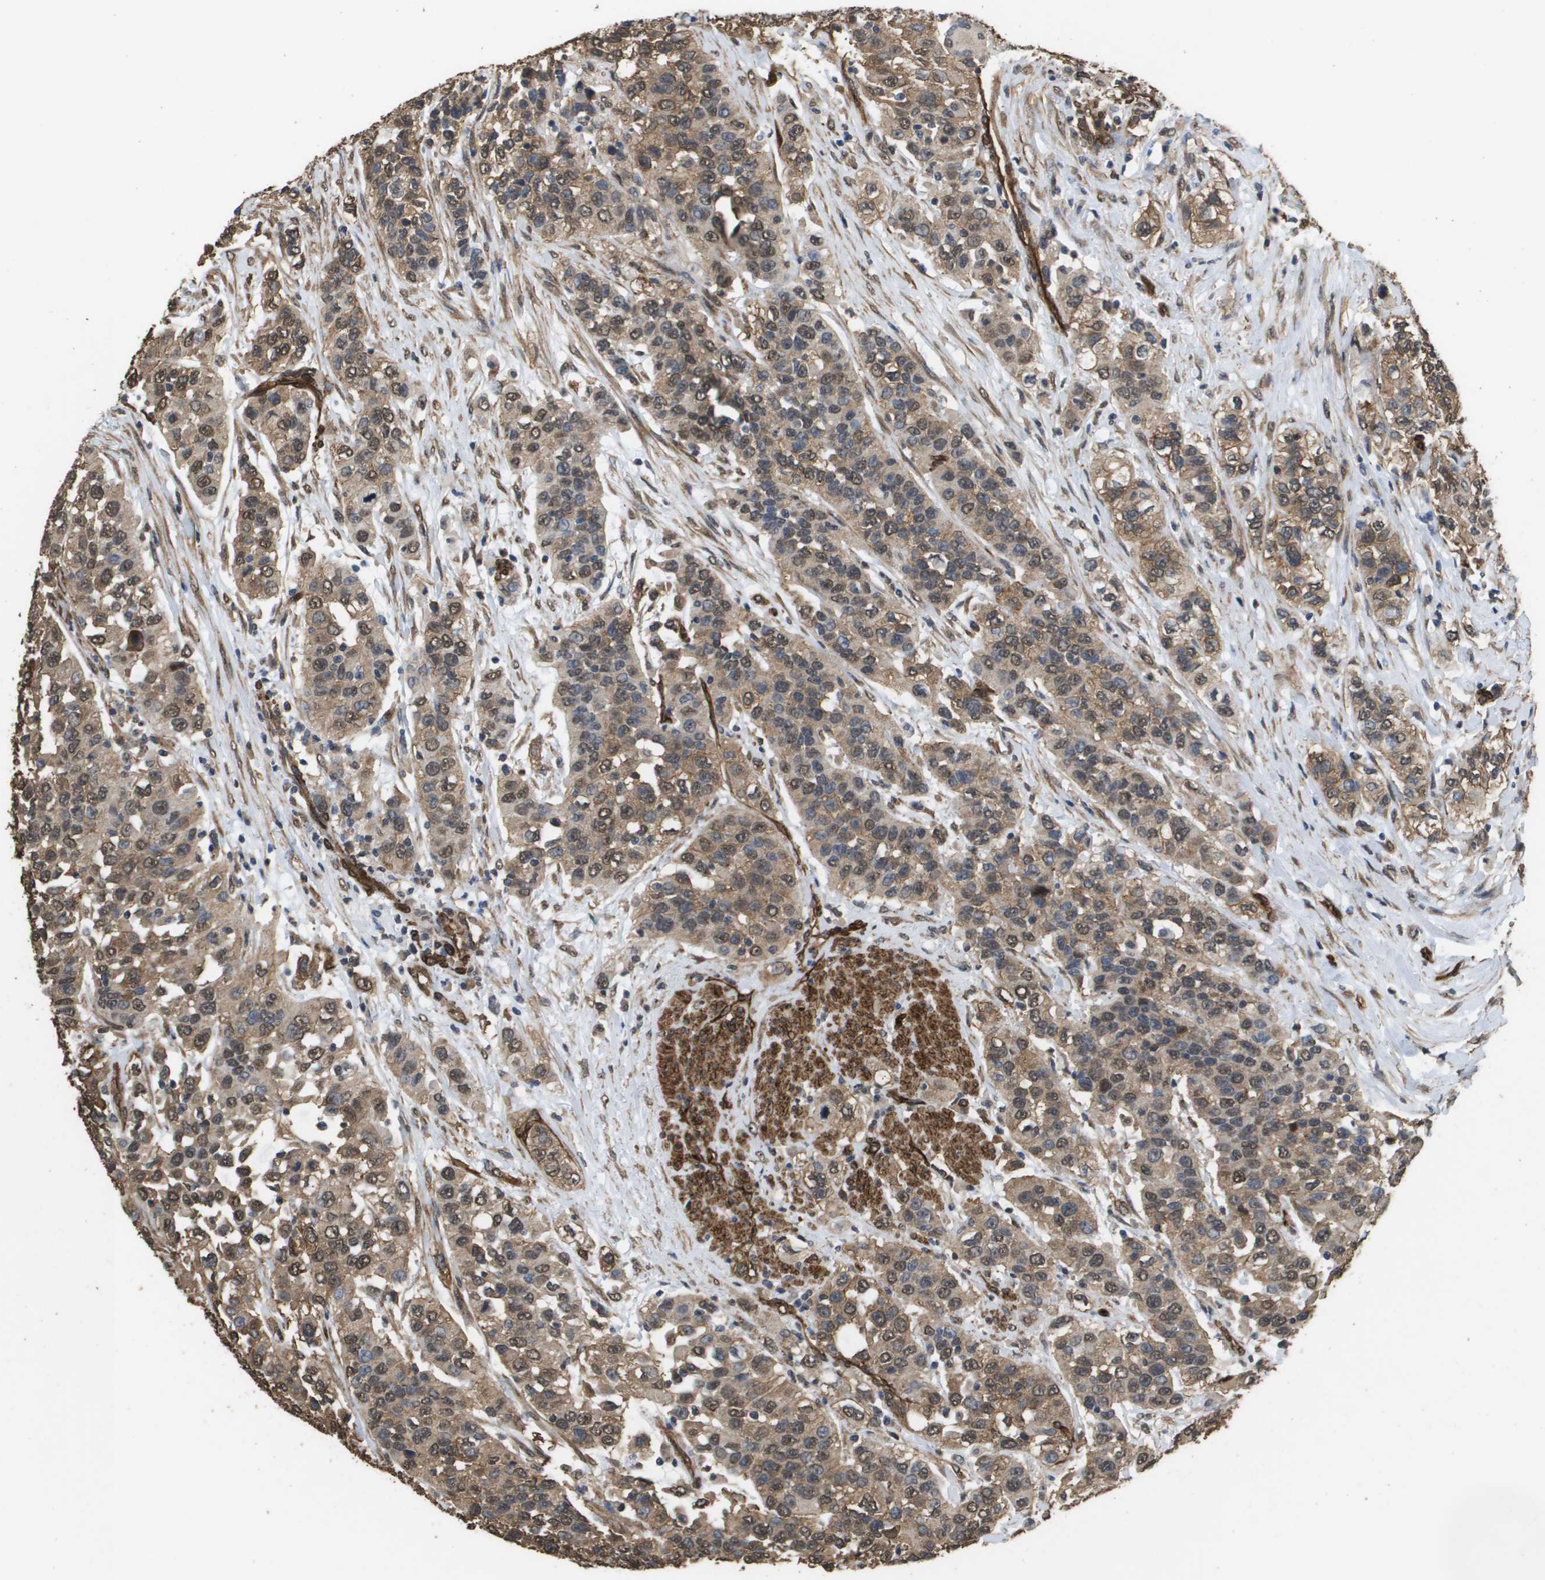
{"staining": {"intensity": "moderate", "quantity": "25%-75%", "location": "cytoplasmic/membranous,nuclear"}, "tissue": "urothelial cancer", "cell_type": "Tumor cells", "image_type": "cancer", "snomed": [{"axis": "morphology", "description": "Urothelial carcinoma, High grade"}, {"axis": "topography", "description": "Urinary bladder"}], "caption": "About 25%-75% of tumor cells in high-grade urothelial carcinoma display moderate cytoplasmic/membranous and nuclear protein expression as visualized by brown immunohistochemical staining.", "gene": "AAMP", "patient": {"sex": "female", "age": 80}}